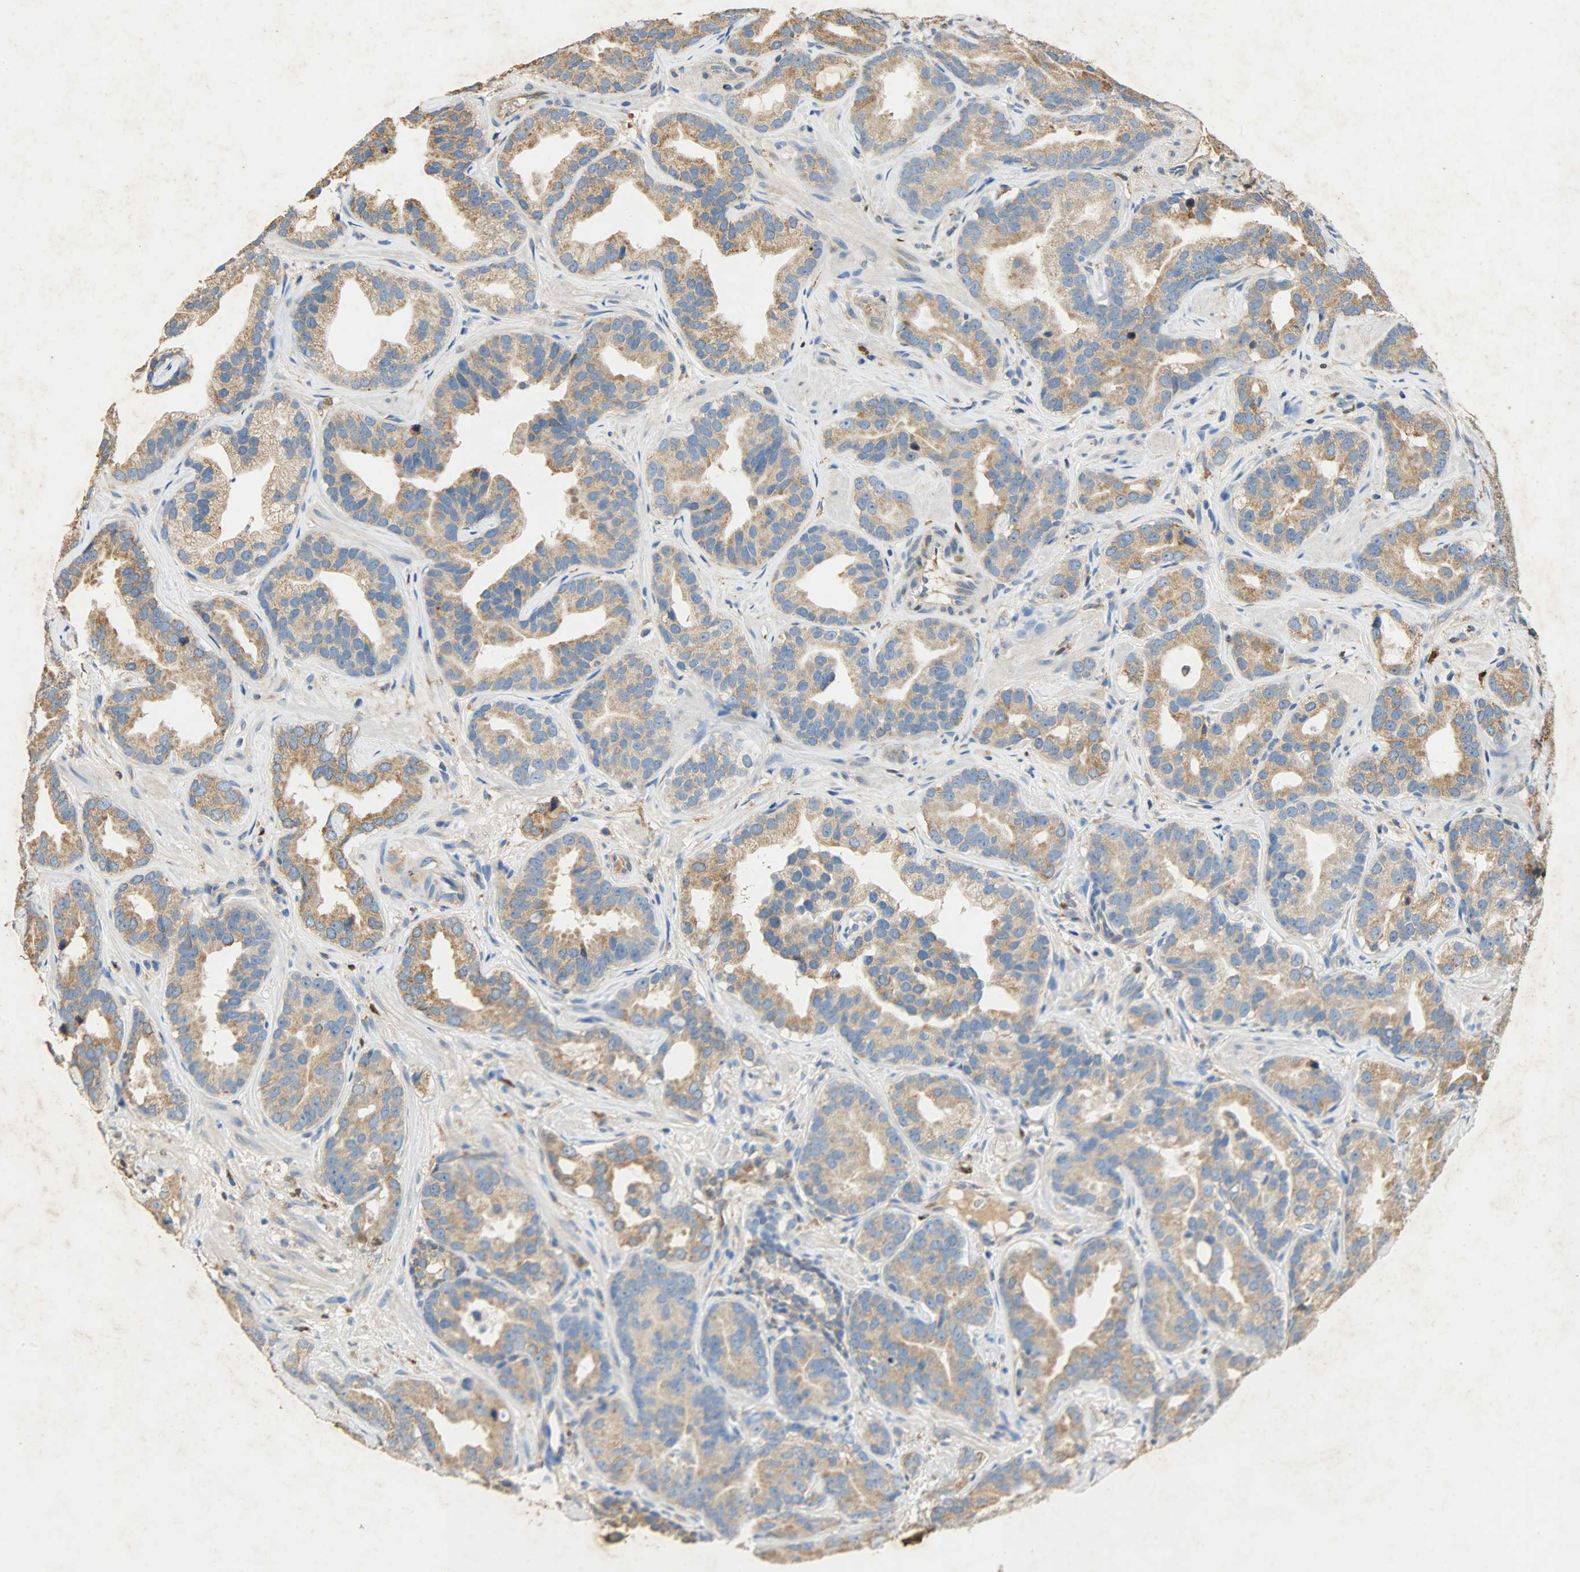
{"staining": {"intensity": "moderate", "quantity": ">75%", "location": "cytoplasmic/membranous"}, "tissue": "prostate cancer", "cell_type": "Tumor cells", "image_type": "cancer", "snomed": [{"axis": "morphology", "description": "Adenocarcinoma, Low grade"}, {"axis": "topography", "description": "Prostate"}], "caption": "The photomicrograph demonstrates a brown stain indicating the presence of a protein in the cytoplasmic/membranous of tumor cells in low-grade adenocarcinoma (prostate). The staining was performed using DAB (3,3'-diaminobenzidine) to visualize the protein expression in brown, while the nuclei were stained in blue with hematoxylin (Magnification: 20x).", "gene": "HSPA5", "patient": {"sex": "male", "age": 59}}